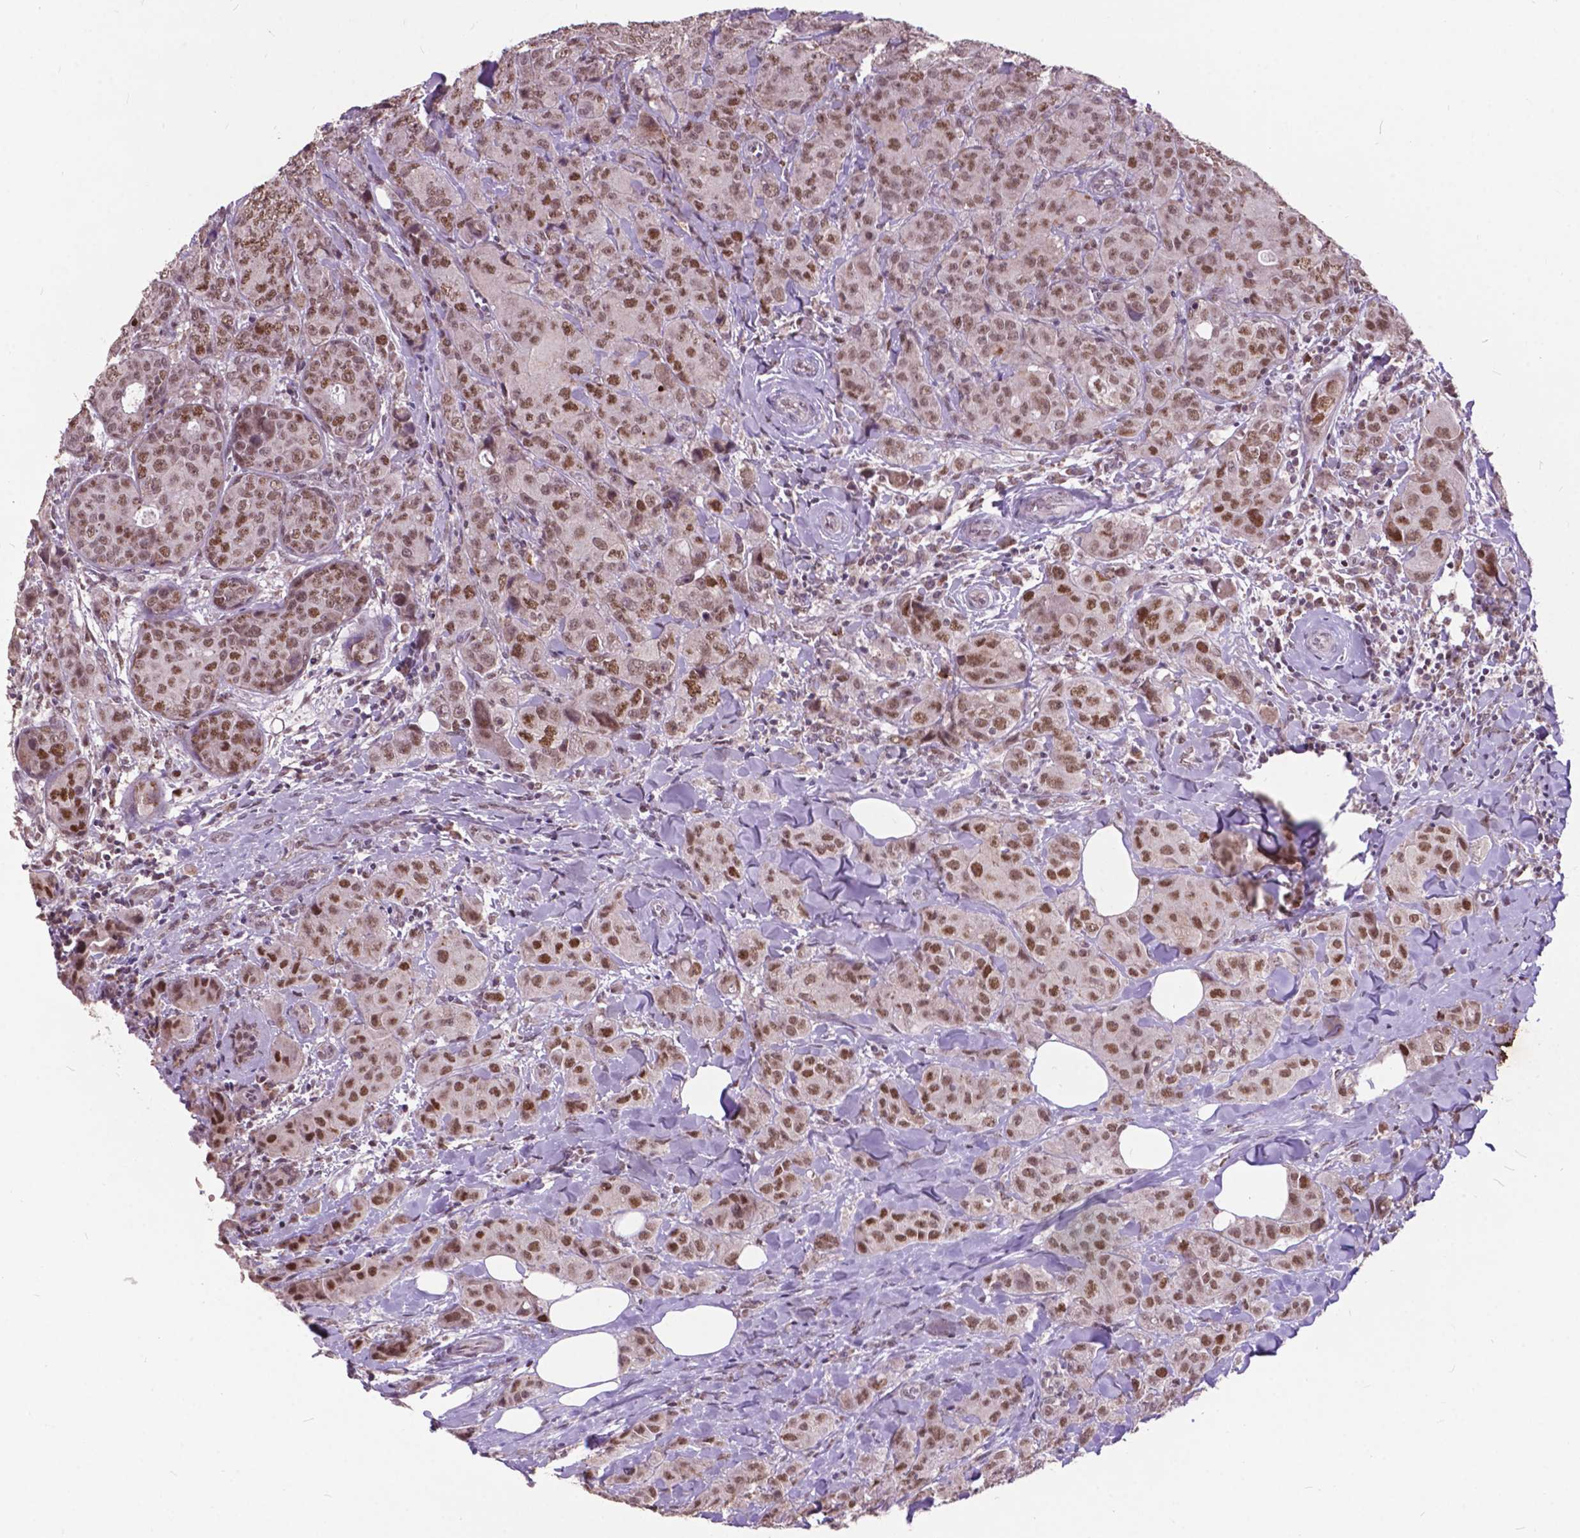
{"staining": {"intensity": "moderate", "quantity": ">75%", "location": "nuclear"}, "tissue": "breast cancer", "cell_type": "Tumor cells", "image_type": "cancer", "snomed": [{"axis": "morphology", "description": "Duct carcinoma"}, {"axis": "topography", "description": "Breast"}], "caption": "Moderate nuclear protein staining is present in approximately >75% of tumor cells in breast invasive ductal carcinoma.", "gene": "MSH2", "patient": {"sex": "female", "age": 43}}